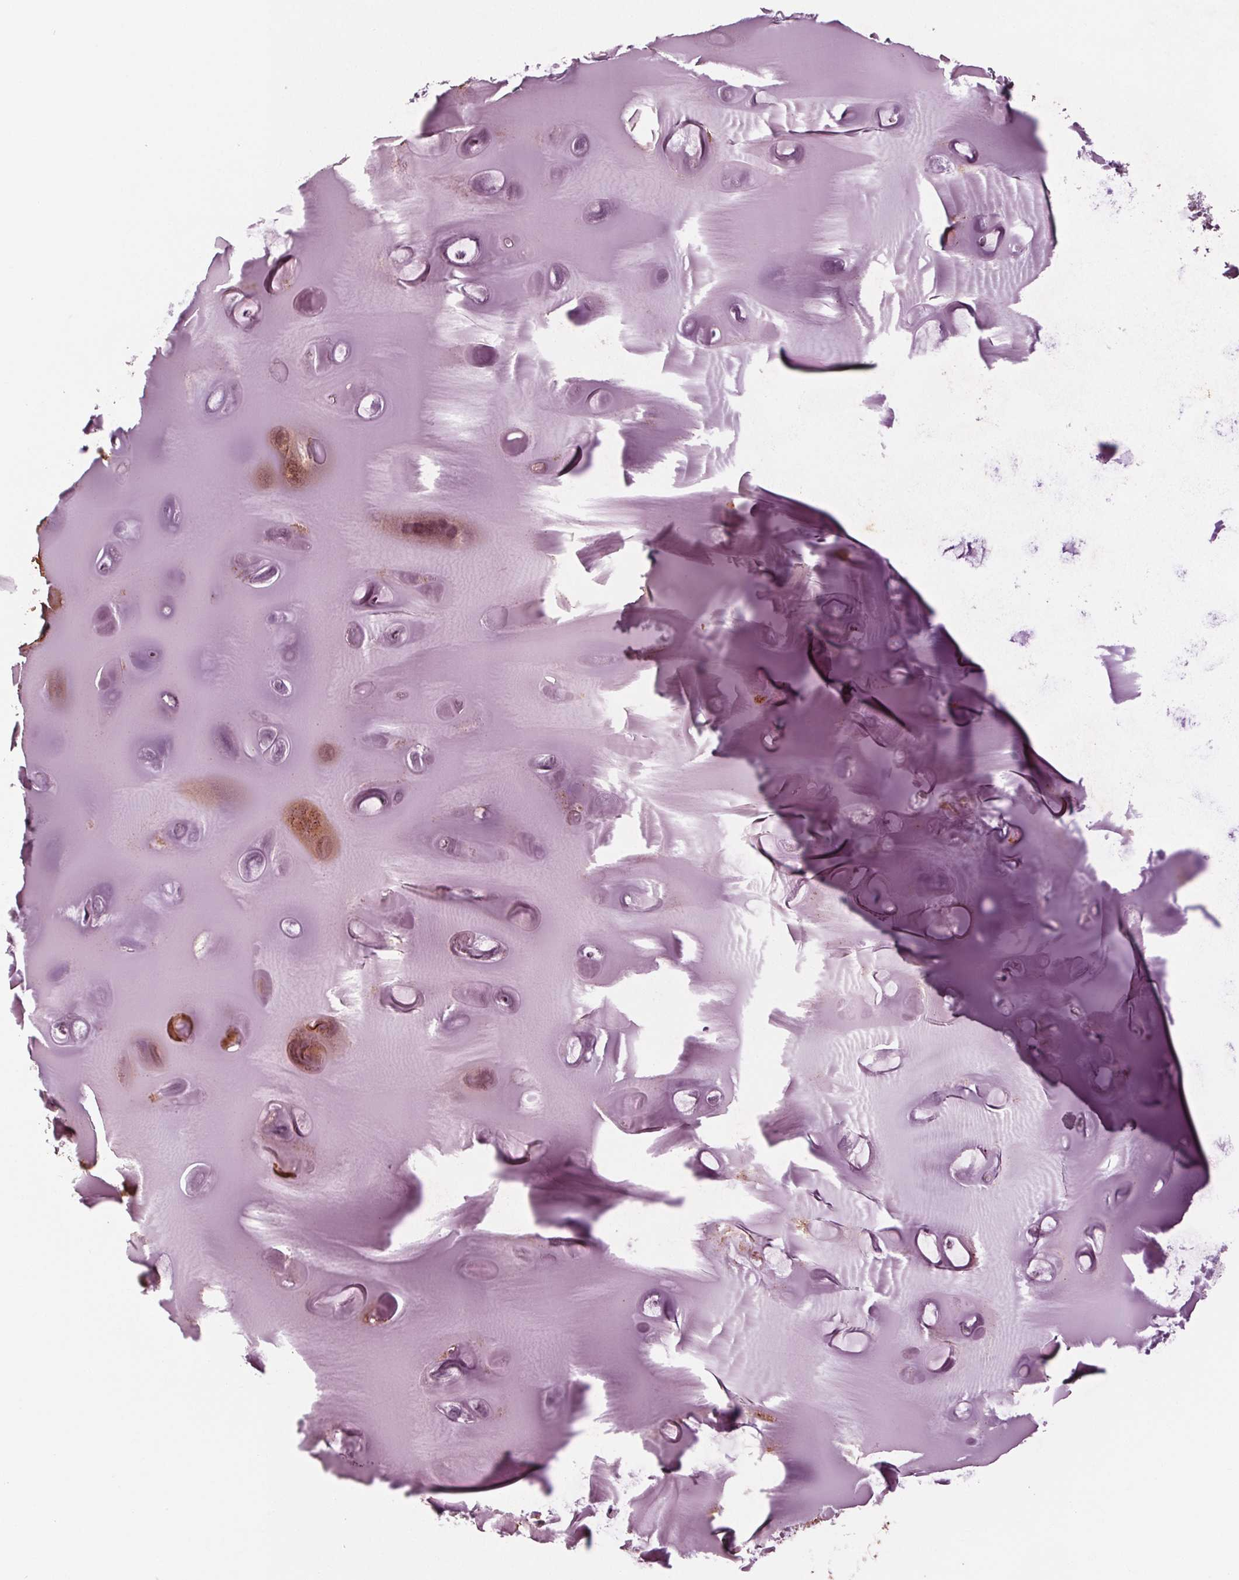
{"staining": {"intensity": "negative", "quantity": "none", "location": "none"}, "tissue": "adipose tissue", "cell_type": "Adipocytes", "image_type": "normal", "snomed": [{"axis": "morphology", "description": "Normal tissue, NOS"}, {"axis": "morphology", "description": "Squamous cell carcinoma, NOS"}, {"axis": "topography", "description": "Cartilage tissue"}, {"axis": "topography", "description": "Head-Neck"}], "caption": "This is an IHC photomicrograph of normal human adipose tissue. There is no positivity in adipocytes.", "gene": "ZNF471", "patient": {"sex": "male", "age": 57}}